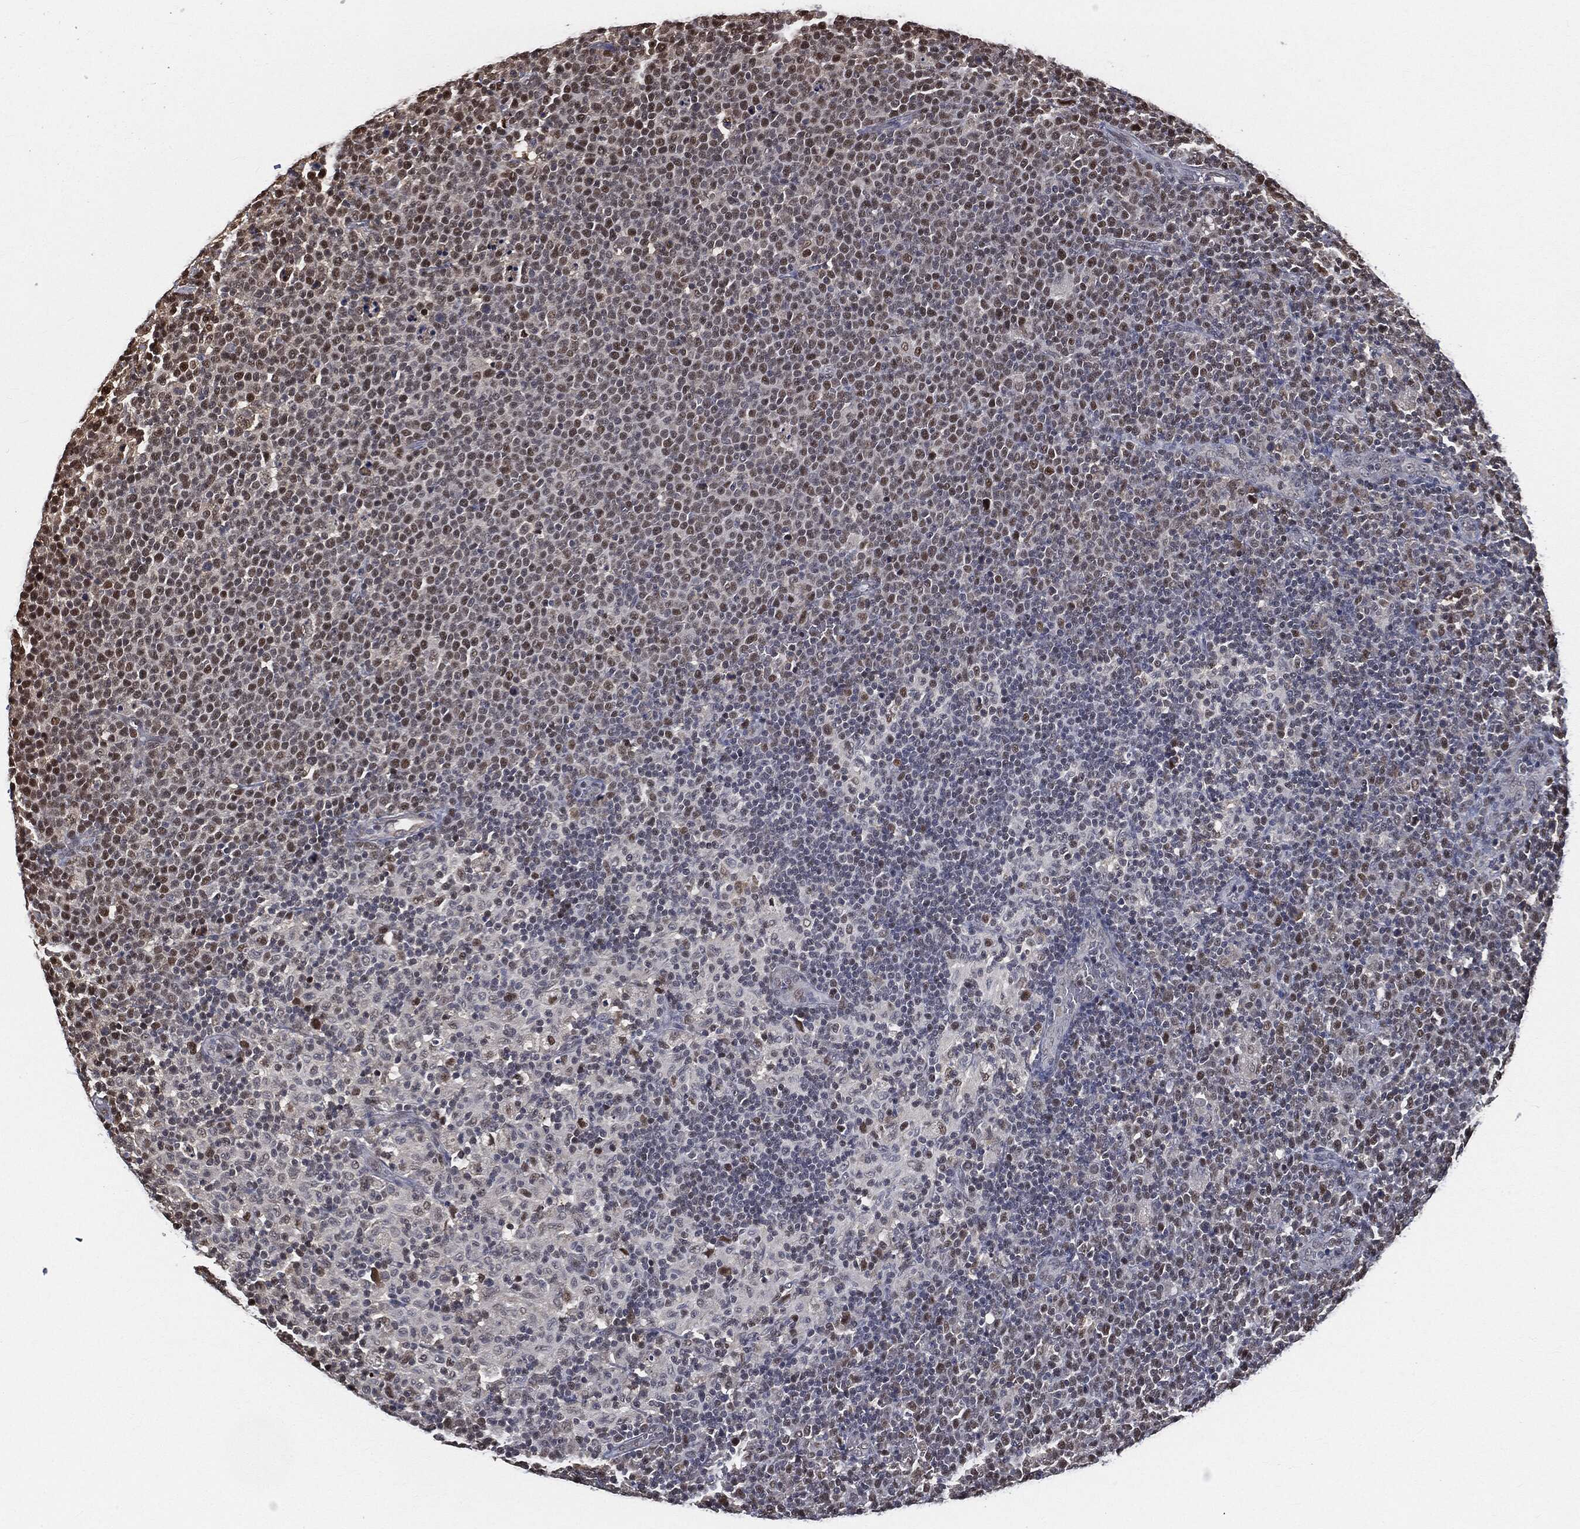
{"staining": {"intensity": "moderate", "quantity": "<25%", "location": "nuclear"}, "tissue": "lymphoma", "cell_type": "Tumor cells", "image_type": "cancer", "snomed": [{"axis": "morphology", "description": "Malignant lymphoma, non-Hodgkin's type, High grade"}, {"axis": "topography", "description": "Lymph node"}], "caption": "Lymphoma stained with DAB (3,3'-diaminobenzidine) immunohistochemistry reveals low levels of moderate nuclear staining in approximately <25% of tumor cells.", "gene": "SHLD2", "patient": {"sex": "male", "age": 61}}